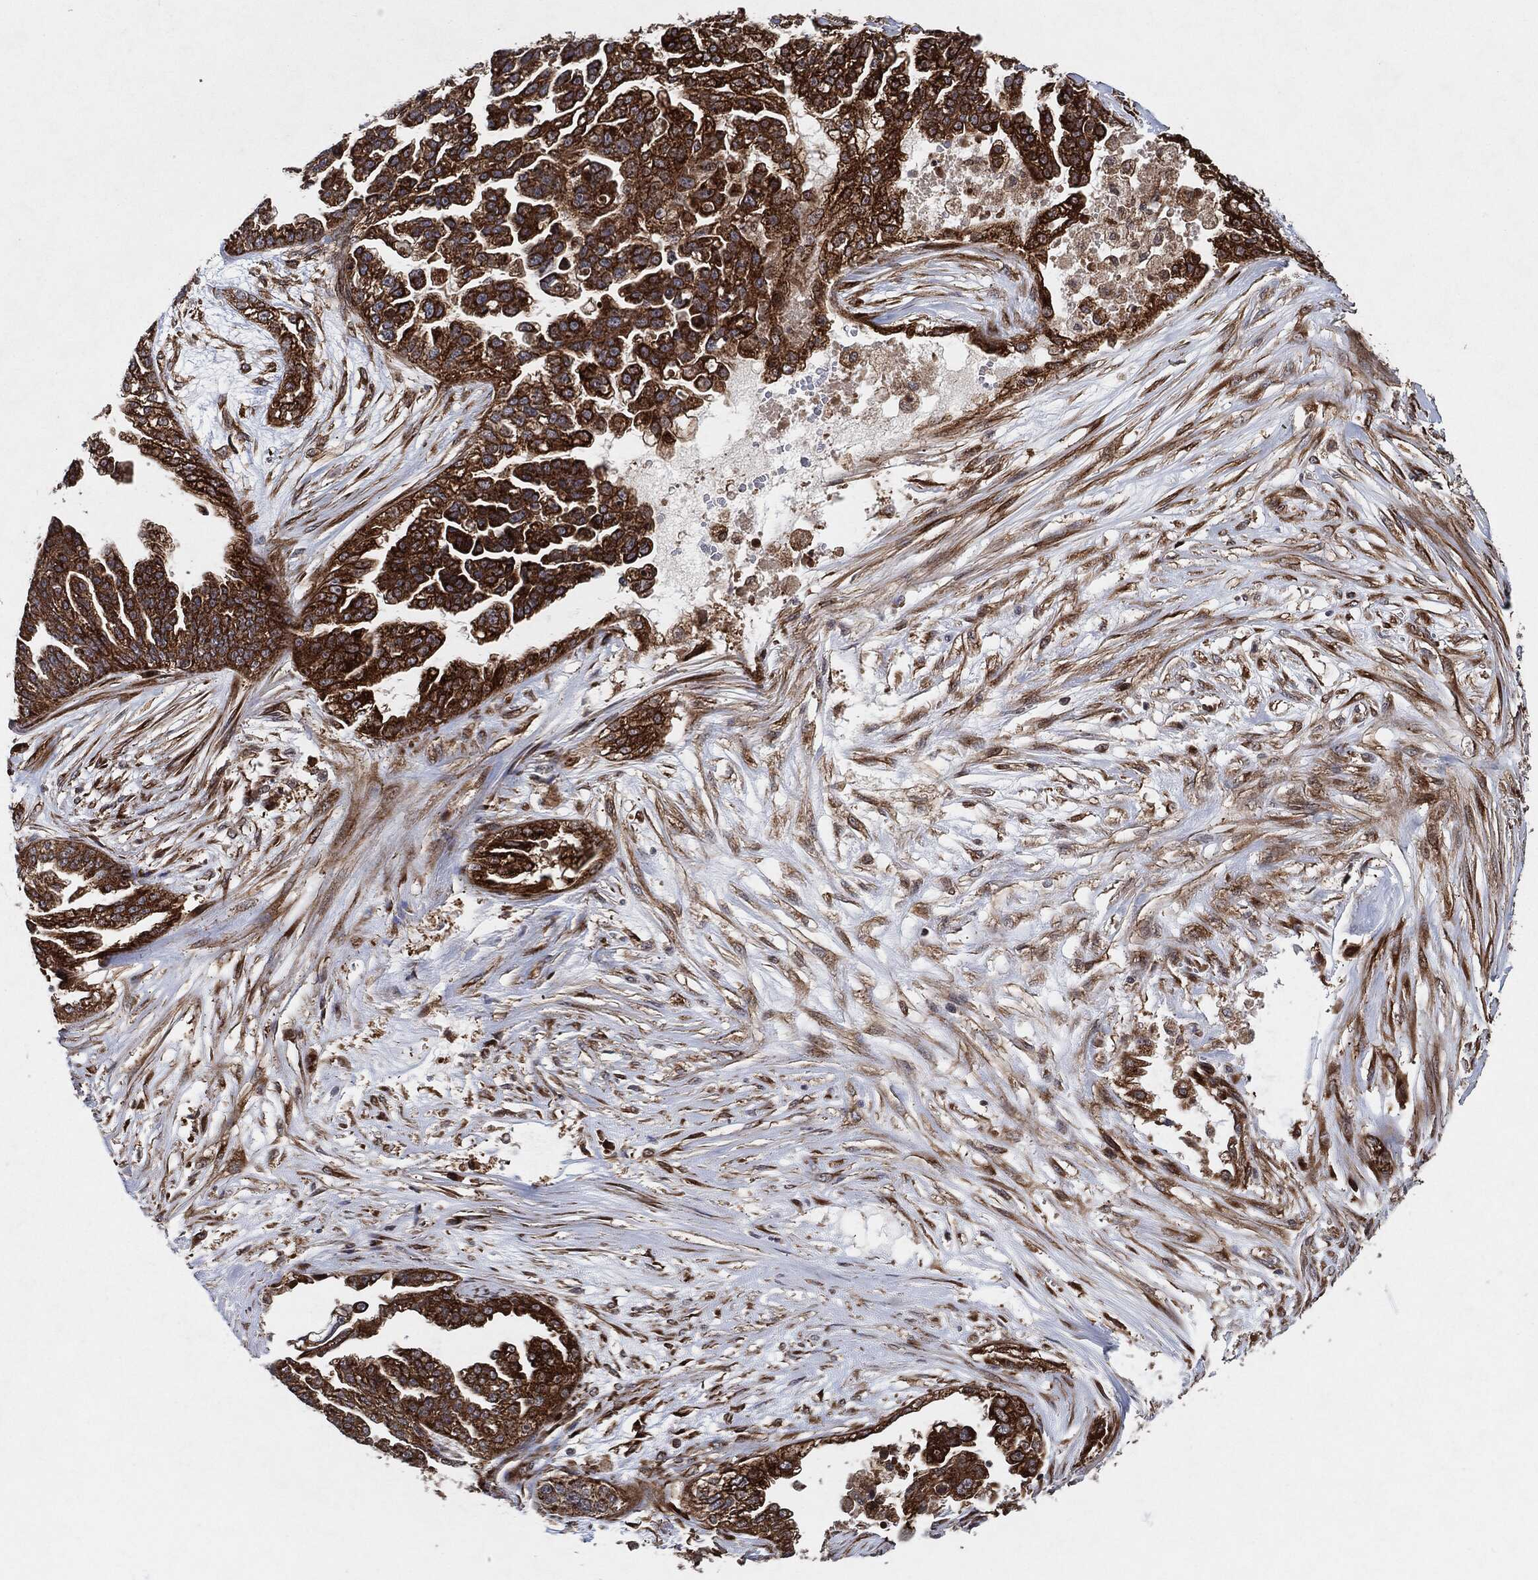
{"staining": {"intensity": "strong", "quantity": ">75%", "location": "cytoplasmic/membranous"}, "tissue": "ovarian cancer", "cell_type": "Tumor cells", "image_type": "cancer", "snomed": [{"axis": "morphology", "description": "Cystadenocarcinoma, serous, NOS"}, {"axis": "topography", "description": "Ovary"}], "caption": "Immunohistochemistry (DAB) staining of human ovarian cancer (serous cystadenocarcinoma) shows strong cytoplasmic/membranous protein positivity in approximately >75% of tumor cells.", "gene": "BCAR1", "patient": {"sex": "female", "age": 58}}